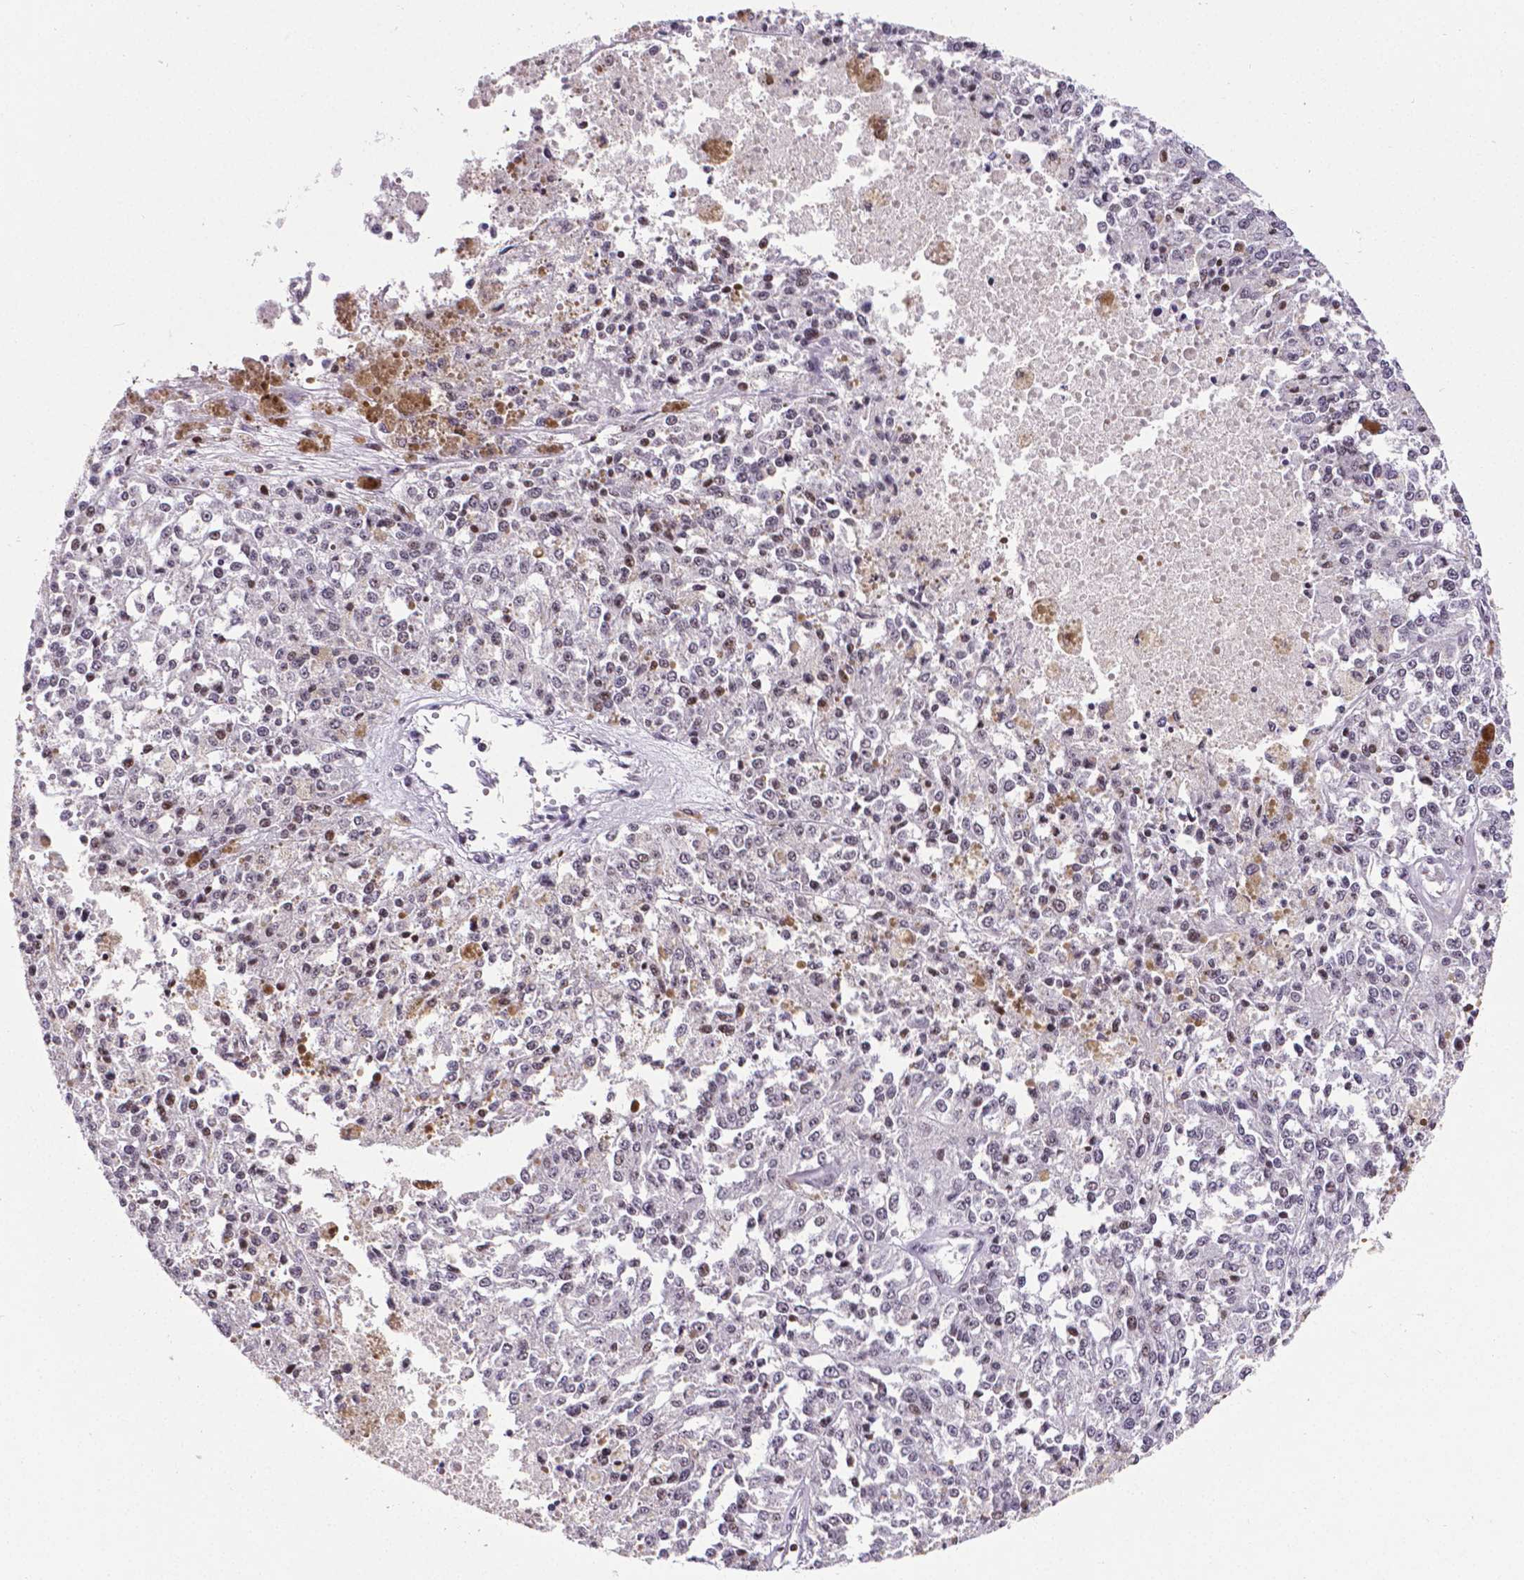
{"staining": {"intensity": "moderate", "quantity": "<25%", "location": "nuclear"}, "tissue": "melanoma", "cell_type": "Tumor cells", "image_type": "cancer", "snomed": [{"axis": "morphology", "description": "Malignant melanoma, Metastatic site"}, {"axis": "topography", "description": "Lymph node"}], "caption": "This is an image of immunohistochemistry staining of melanoma, which shows moderate positivity in the nuclear of tumor cells.", "gene": "CTCF", "patient": {"sex": "female", "age": 64}}